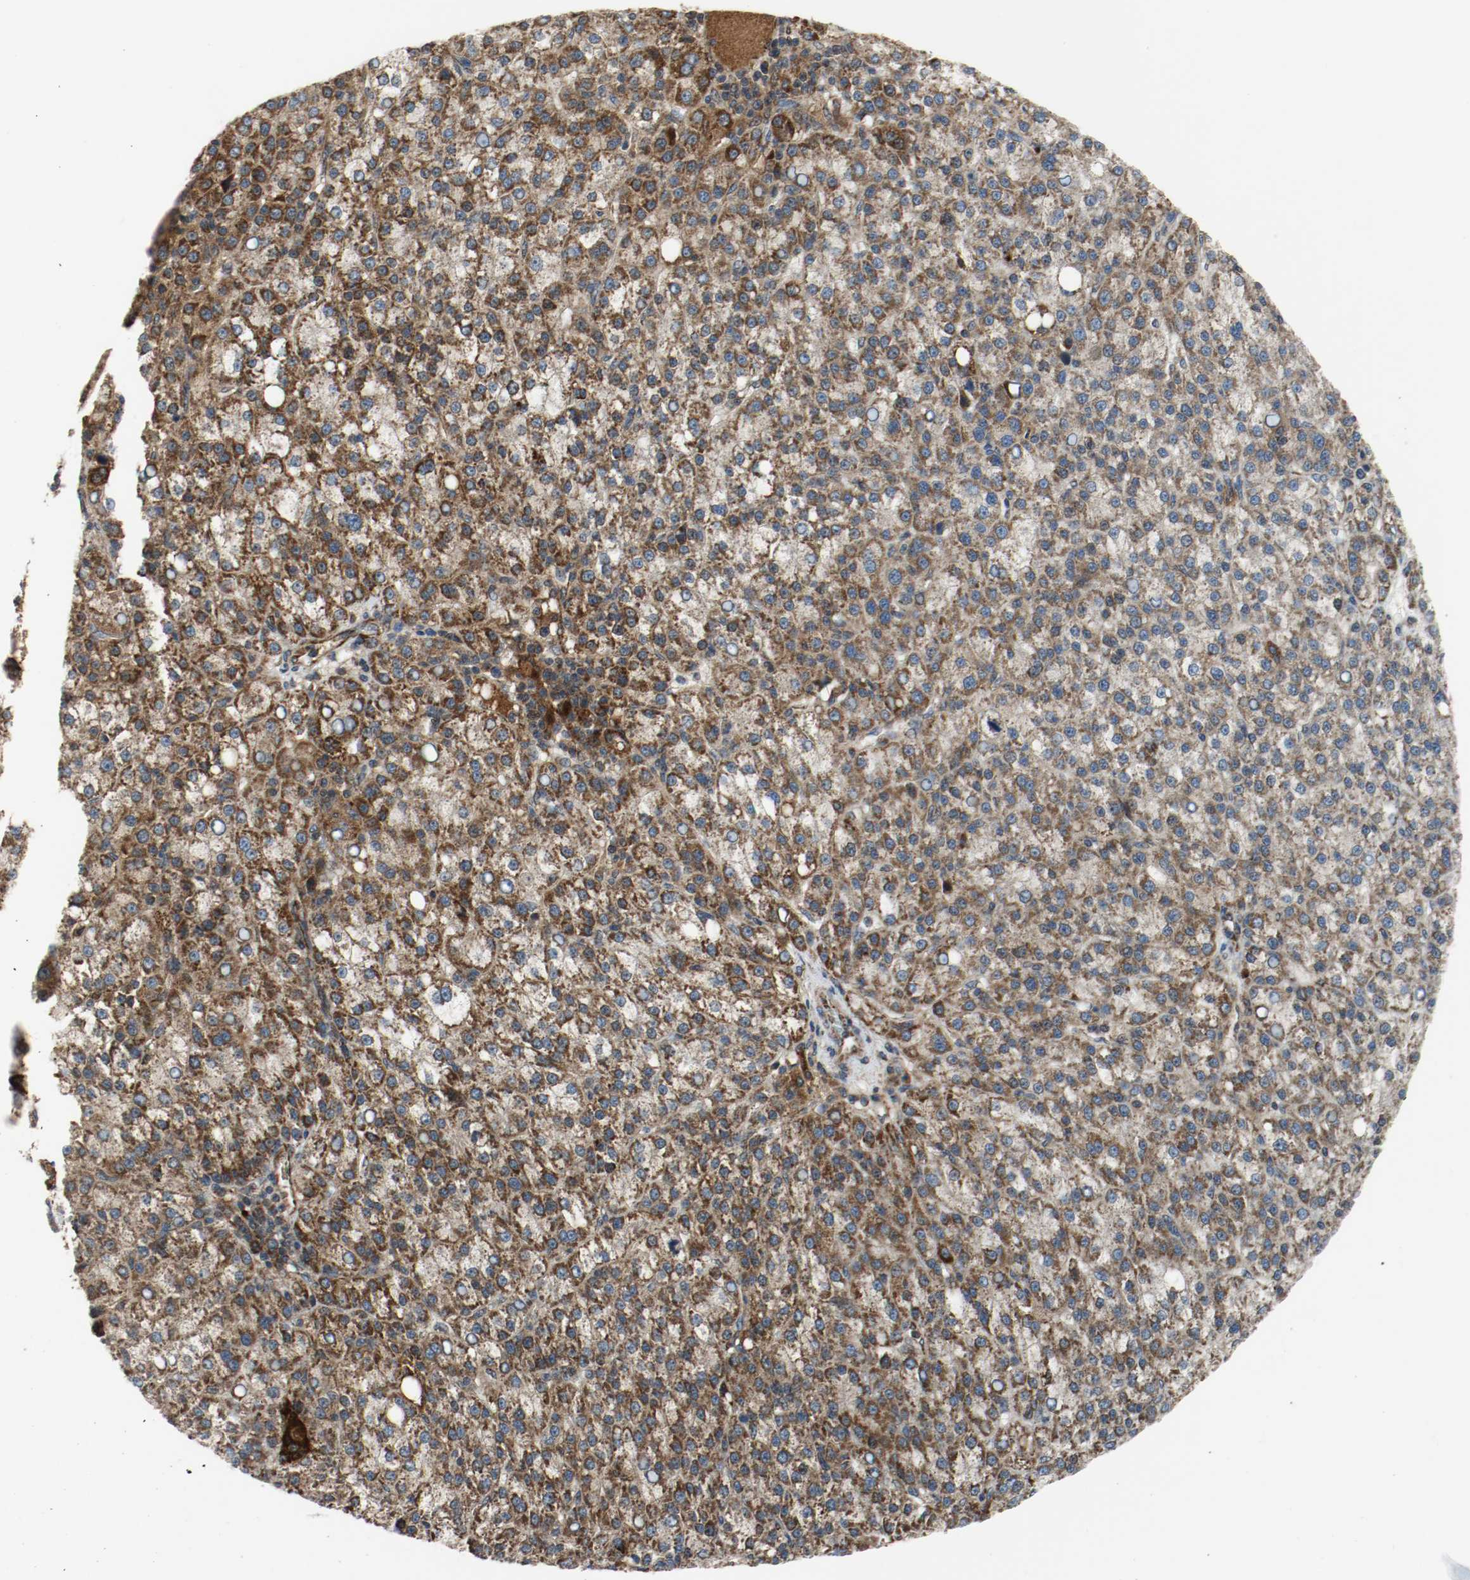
{"staining": {"intensity": "strong", "quantity": ">75%", "location": "cytoplasmic/membranous"}, "tissue": "liver cancer", "cell_type": "Tumor cells", "image_type": "cancer", "snomed": [{"axis": "morphology", "description": "Carcinoma, Hepatocellular, NOS"}, {"axis": "topography", "description": "Liver"}], "caption": "Immunohistochemical staining of human liver cancer (hepatocellular carcinoma) exhibits high levels of strong cytoplasmic/membranous positivity in approximately >75% of tumor cells. (Brightfield microscopy of DAB IHC at high magnification).", "gene": "TXNRD1", "patient": {"sex": "female", "age": 58}}